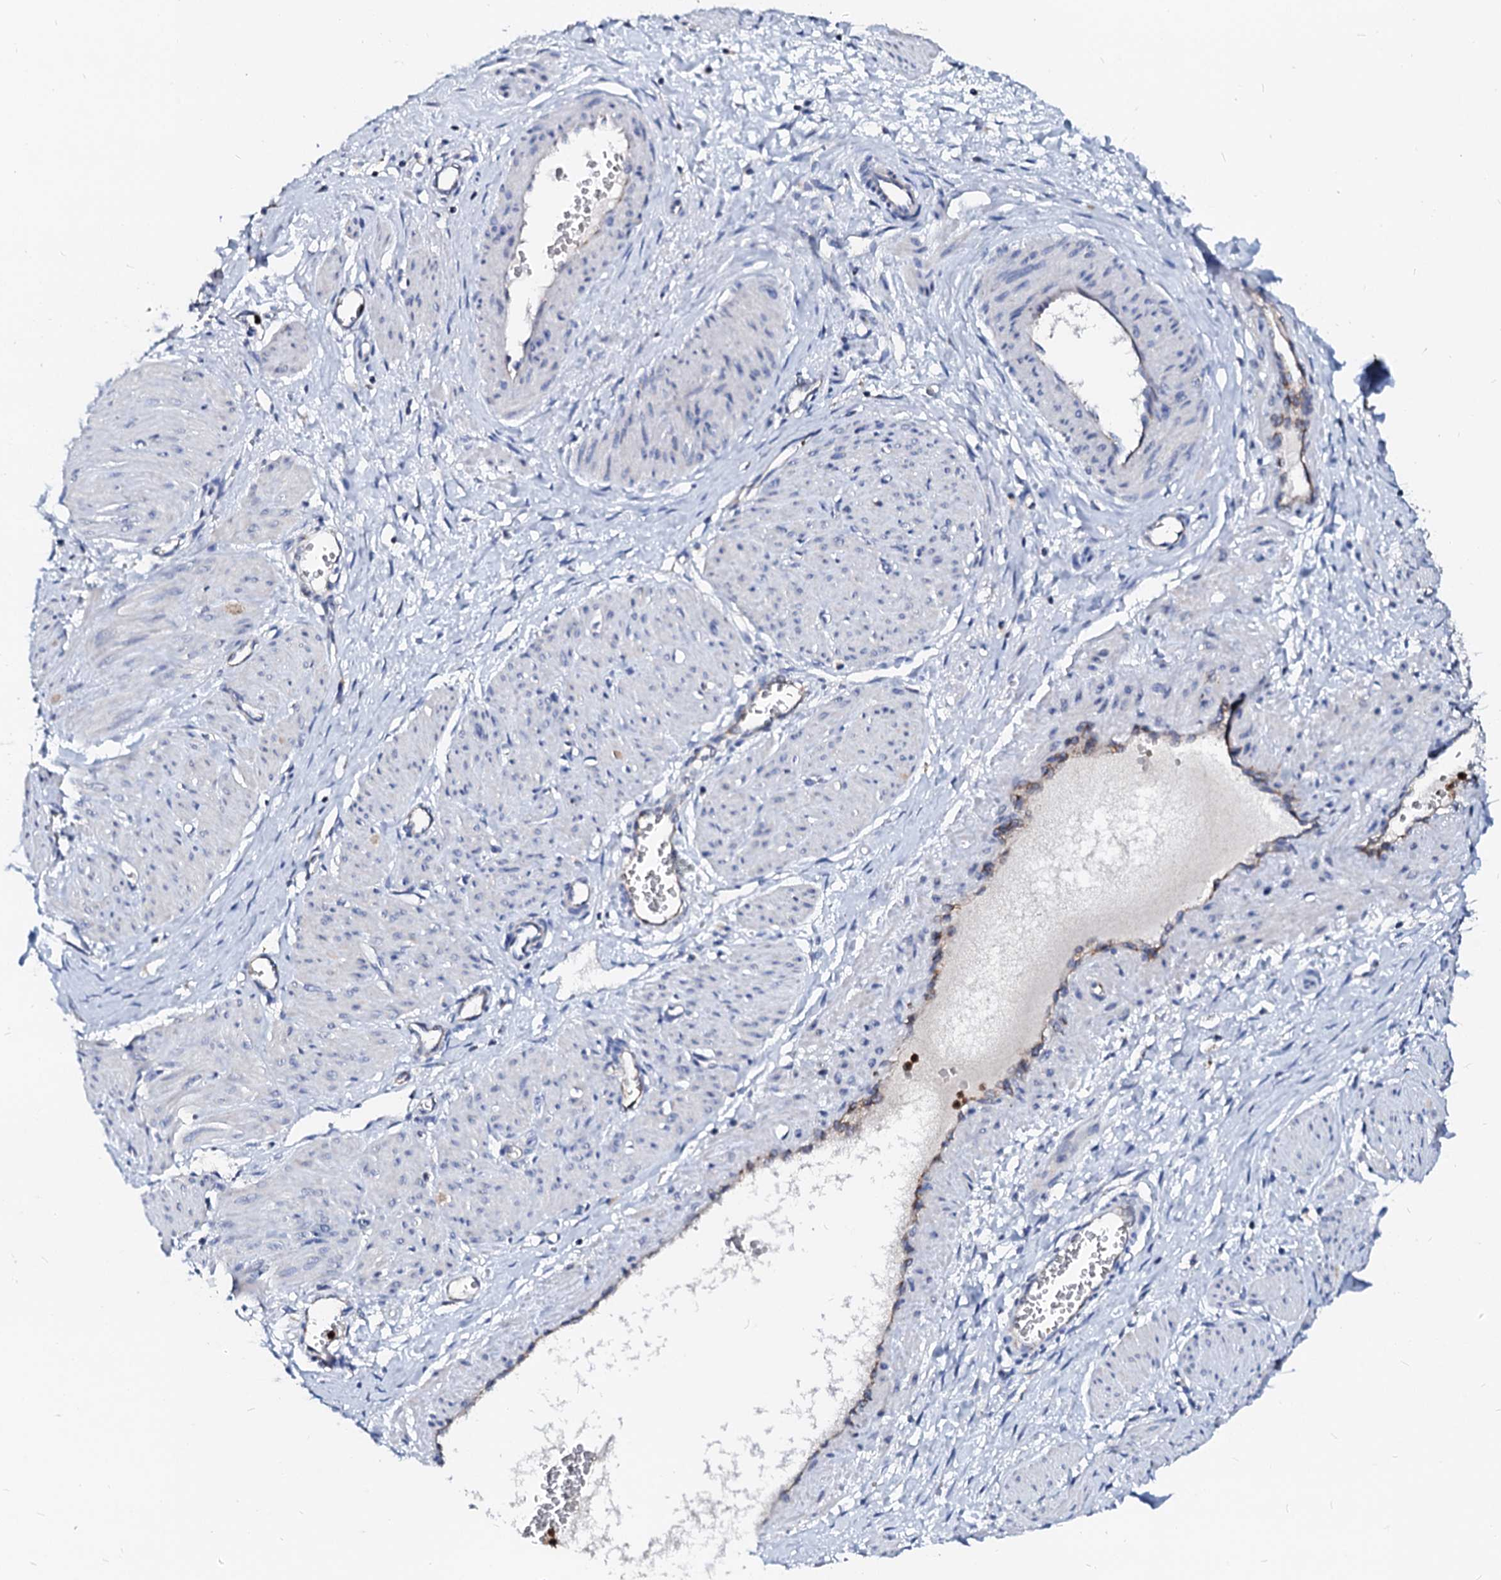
{"staining": {"intensity": "negative", "quantity": "none", "location": "none"}, "tissue": "smooth muscle", "cell_type": "Smooth muscle cells", "image_type": "normal", "snomed": [{"axis": "morphology", "description": "Normal tissue, NOS"}, {"axis": "topography", "description": "Endometrium"}], "caption": "The IHC histopathology image has no significant staining in smooth muscle cells of smooth muscle. The staining is performed using DAB (3,3'-diaminobenzidine) brown chromogen with nuclei counter-stained in using hematoxylin.", "gene": "RAB27A", "patient": {"sex": "female", "age": 33}}